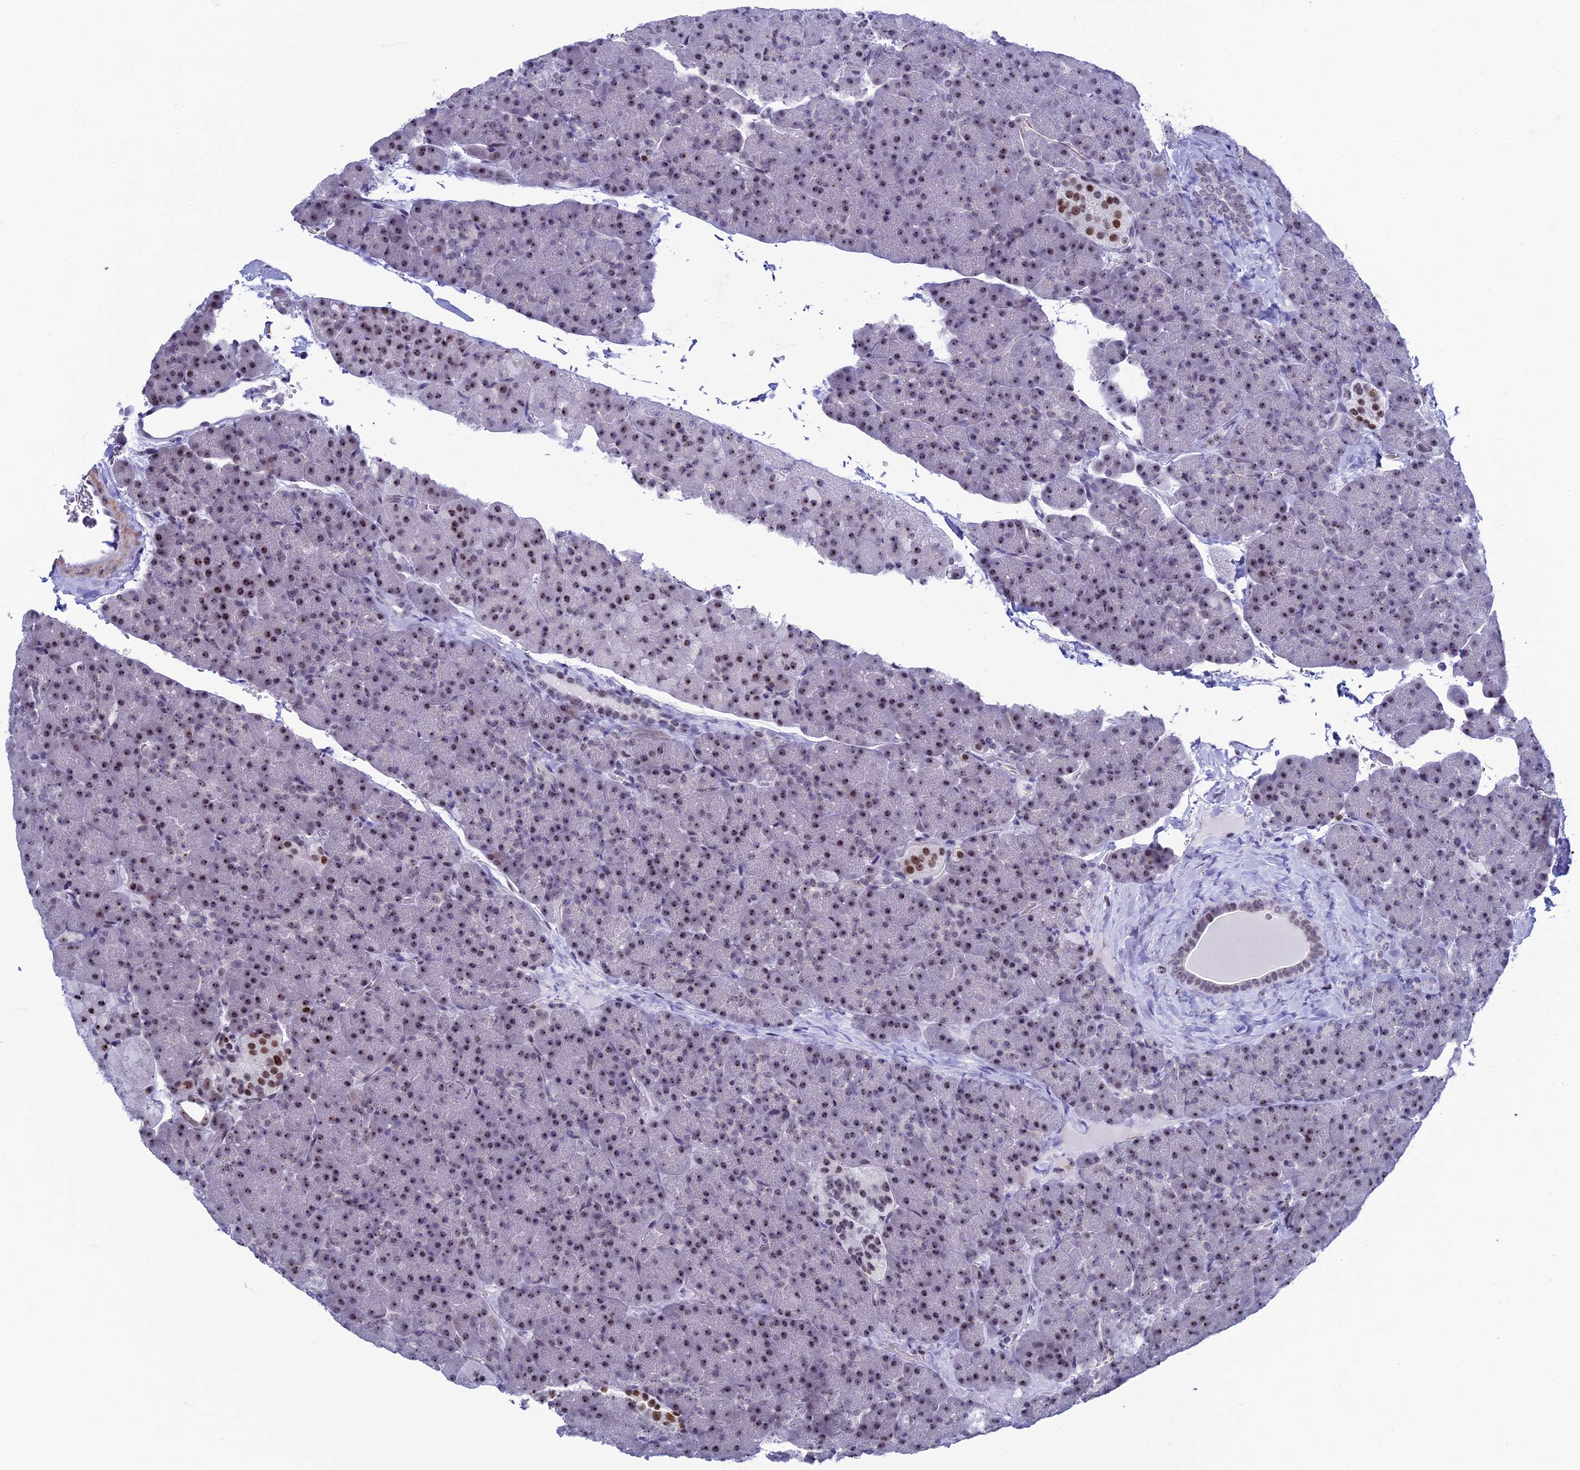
{"staining": {"intensity": "moderate", "quantity": "25%-75%", "location": "nuclear"}, "tissue": "pancreas", "cell_type": "Exocrine glandular cells", "image_type": "normal", "snomed": [{"axis": "morphology", "description": "Normal tissue, NOS"}, {"axis": "topography", "description": "Pancreas"}], "caption": "Brown immunohistochemical staining in benign human pancreas demonstrates moderate nuclear positivity in about 25%-75% of exocrine glandular cells. (DAB (3,3'-diaminobenzidine) = brown stain, brightfield microscopy at high magnification).", "gene": "CCDC86", "patient": {"sex": "male", "age": 36}}